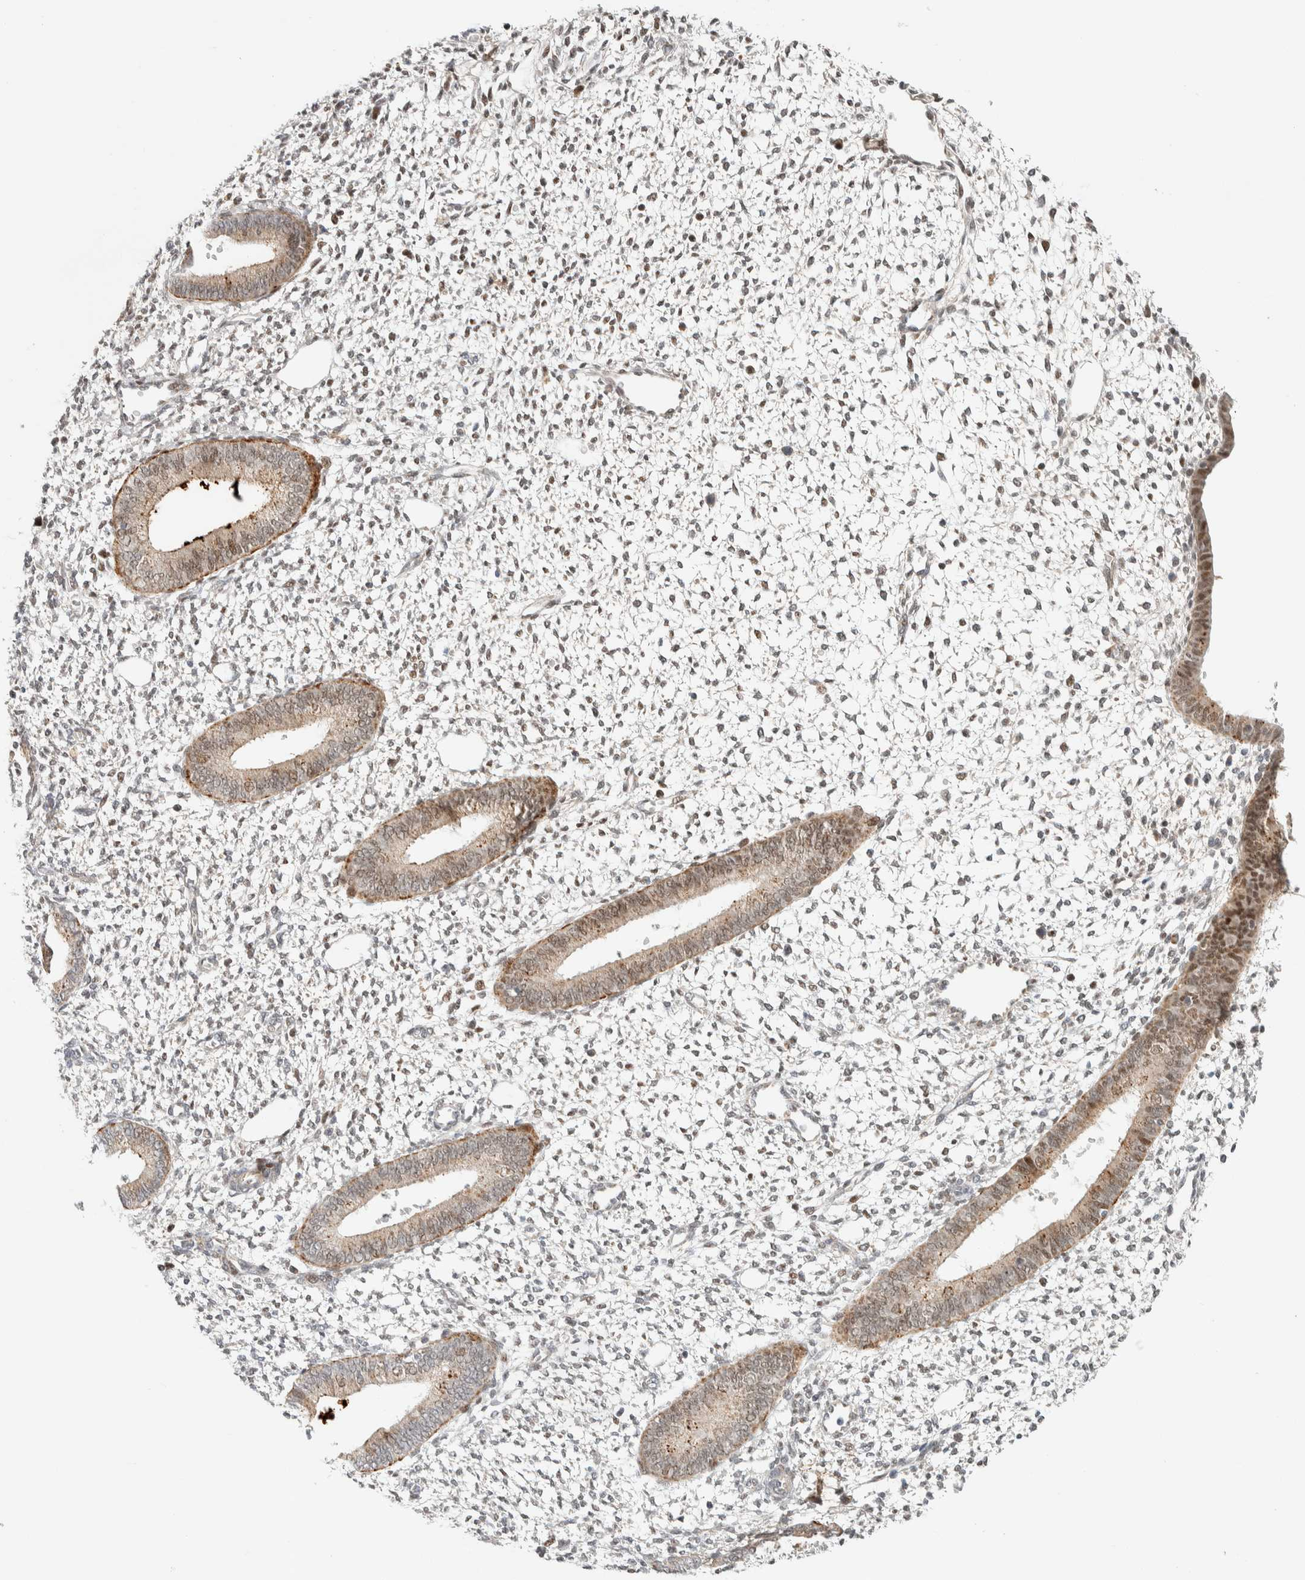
{"staining": {"intensity": "negative", "quantity": "none", "location": "none"}, "tissue": "endometrium", "cell_type": "Cells in endometrial stroma", "image_type": "normal", "snomed": [{"axis": "morphology", "description": "Normal tissue, NOS"}, {"axis": "topography", "description": "Endometrium"}], "caption": "Immunohistochemistry (IHC) photomicrograph of normal endometrium: human endometrium stained with DAB demonstrates no significant protein staining in cells in endometrial stroma. (Brightfield microscopy of DAB (3,3'-diaminobenzidine) immunohistochemistry (IHC) at high magnification).", "gene": "TSPAN32", "patient": {"sex": "female", "age": 46}}